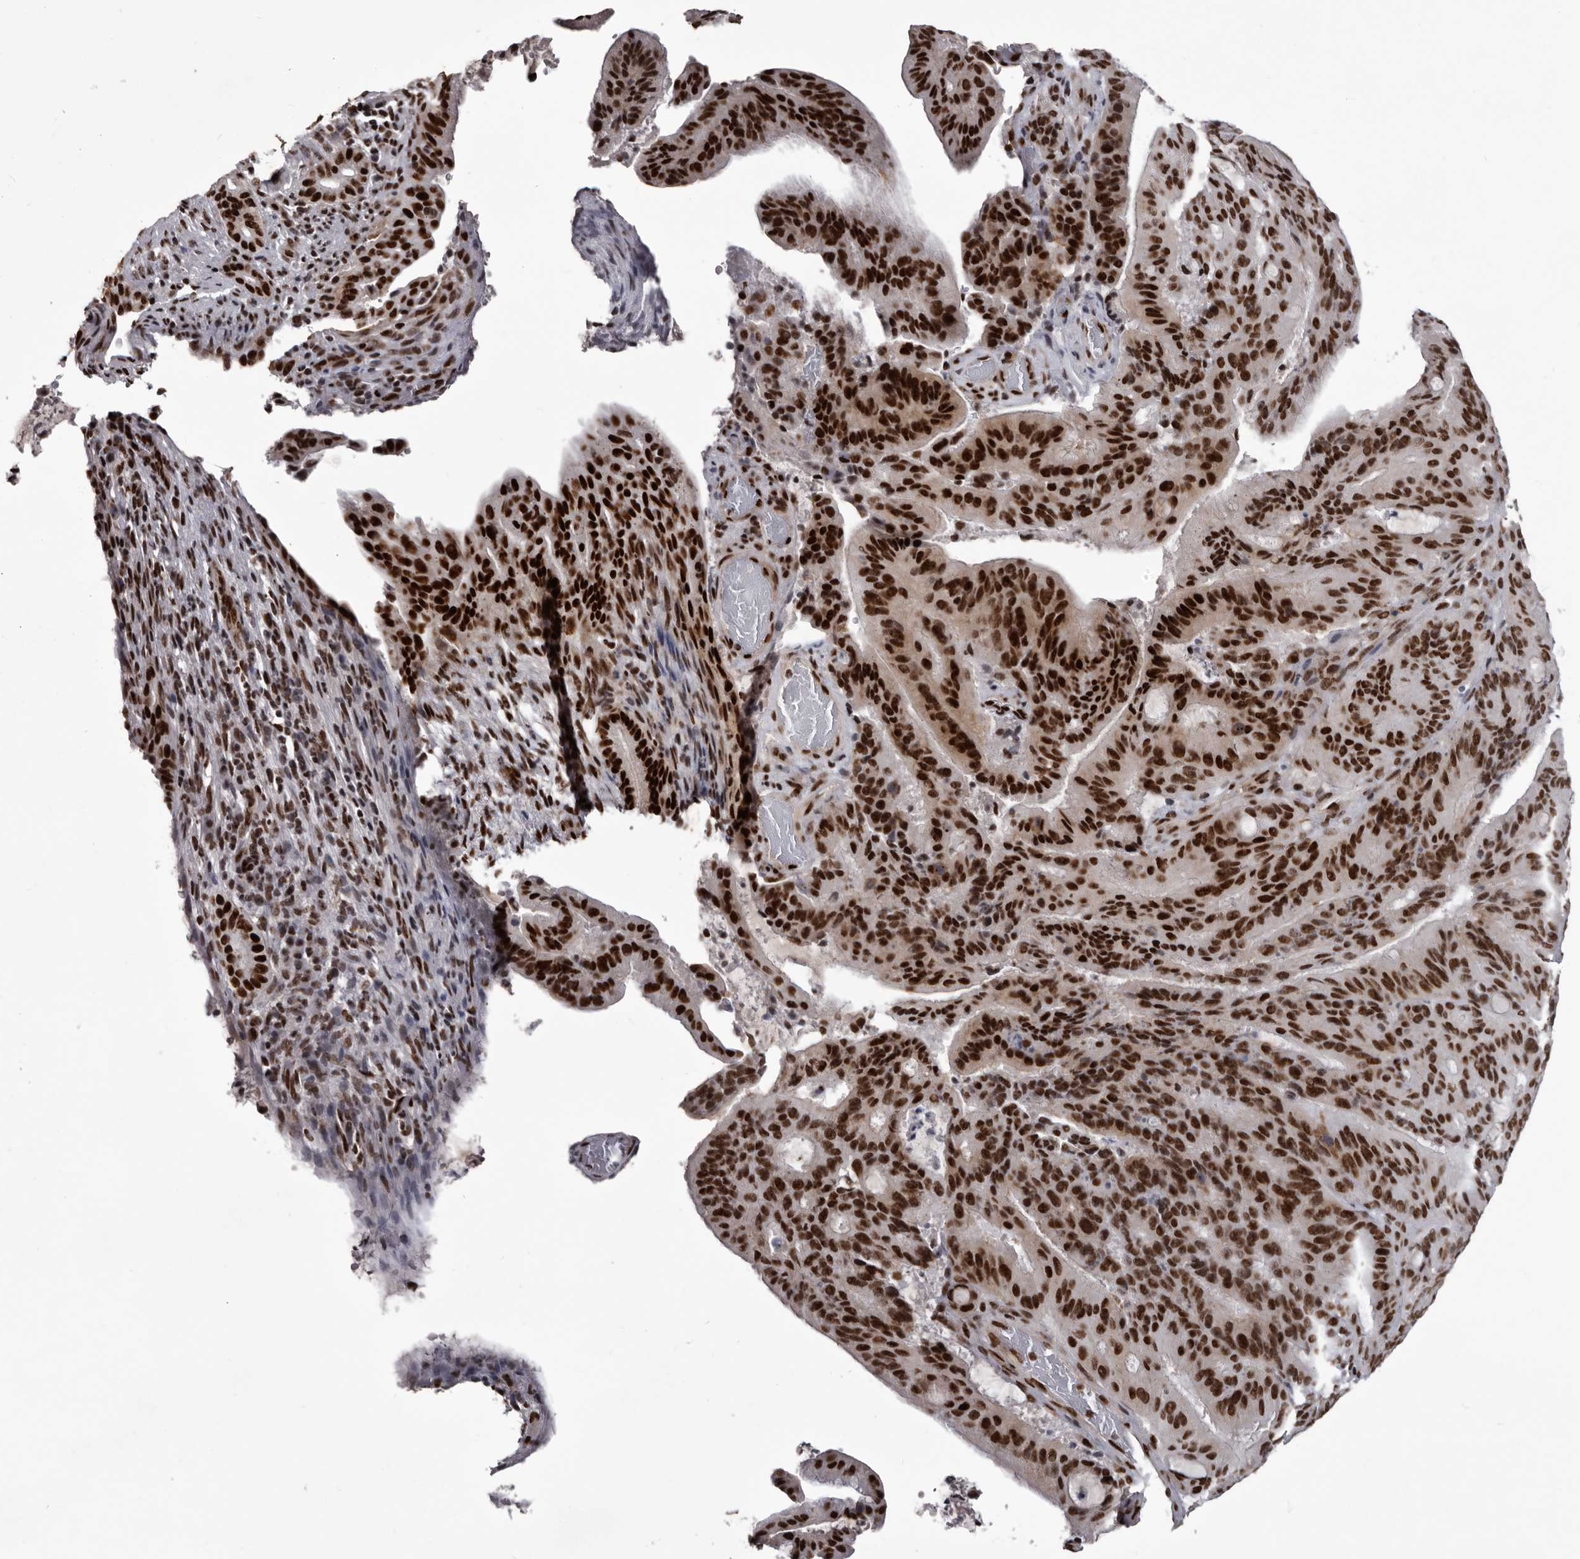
{"staining": {"intensity": "strong", "quantity": ">75%", "location": "nuclear"}, "tissue": "liver cancer", "cell_type": "Tumor cells", "image_type": "cancer", "snomed": [{"axis": "morphology", "description": "Normal tissue, NOS"}, {"axis": "morphology", "description": "Cholangiocarcinoma"}, {"axis": "topography", "description": "Liver"}, {"axis": "topography", "description": "Peripheral nerve tissue"}], "caption": "Human liver cancer (cholangiocarcinoma) stained with a protein marker shows strong staining in tumor cells.", "gene": "NUMA1", "patient": {"sex": "female", "age": 73}}